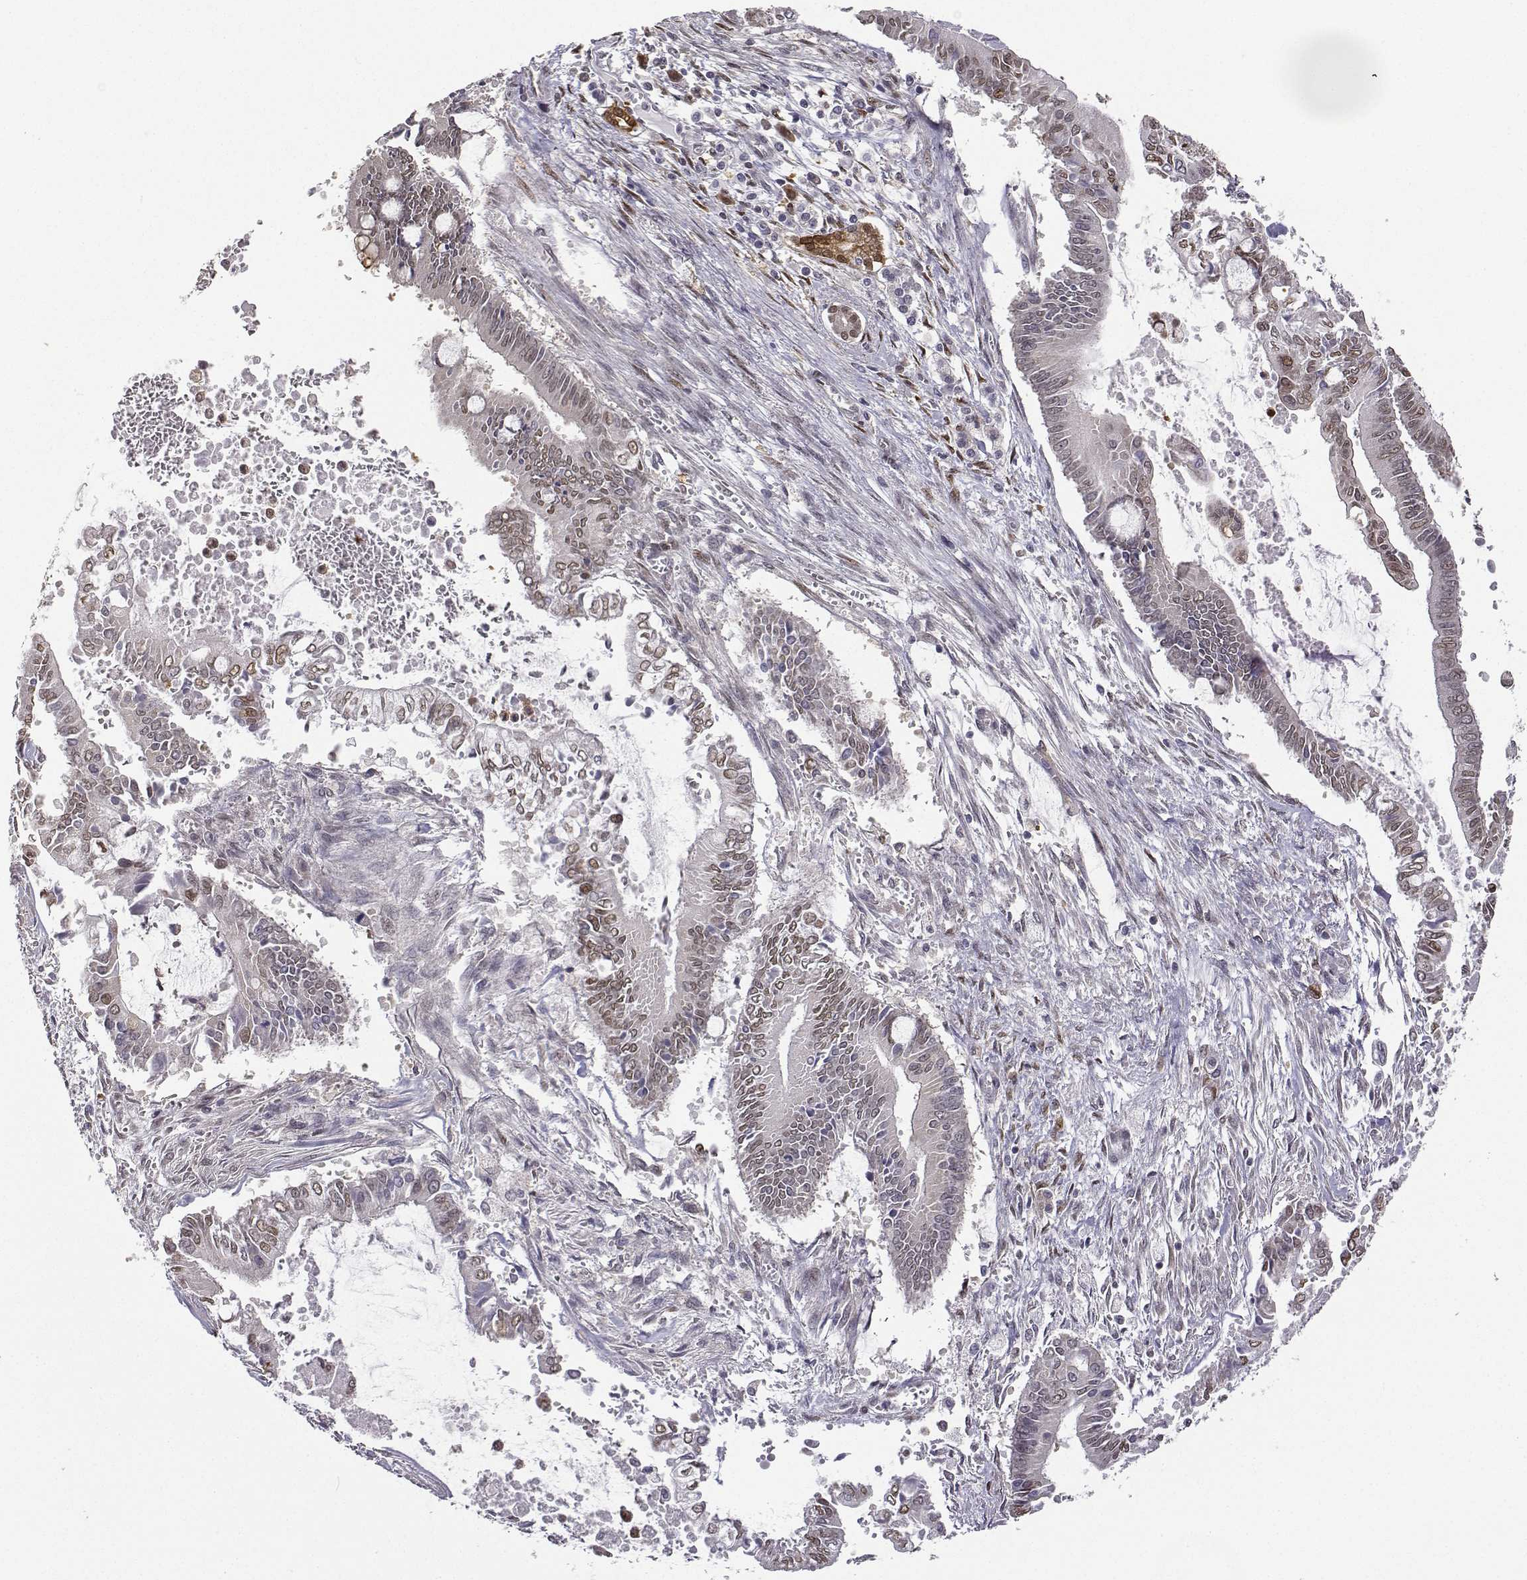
{"staining": {"intensity": "weak", "quantity": "25%-75%", "location": "nuclear"}, "tissue": "pancreatic cancer", "cell_type": "Tumor cells", "image_type": "cancer", "snomed": [{"axis": "morphology", "description": "Adenocarcinoma, NOS"}, {"axis": "topography", "description": "Pancreas"}], "caption": "Weak nuclear protein expression is appreciated in about 25%-75% of tumor cells in pancreatic cancer (adenocarcinoma).", "gene": "PHGDH", "patient": {"sex": "male", "age": 68}}